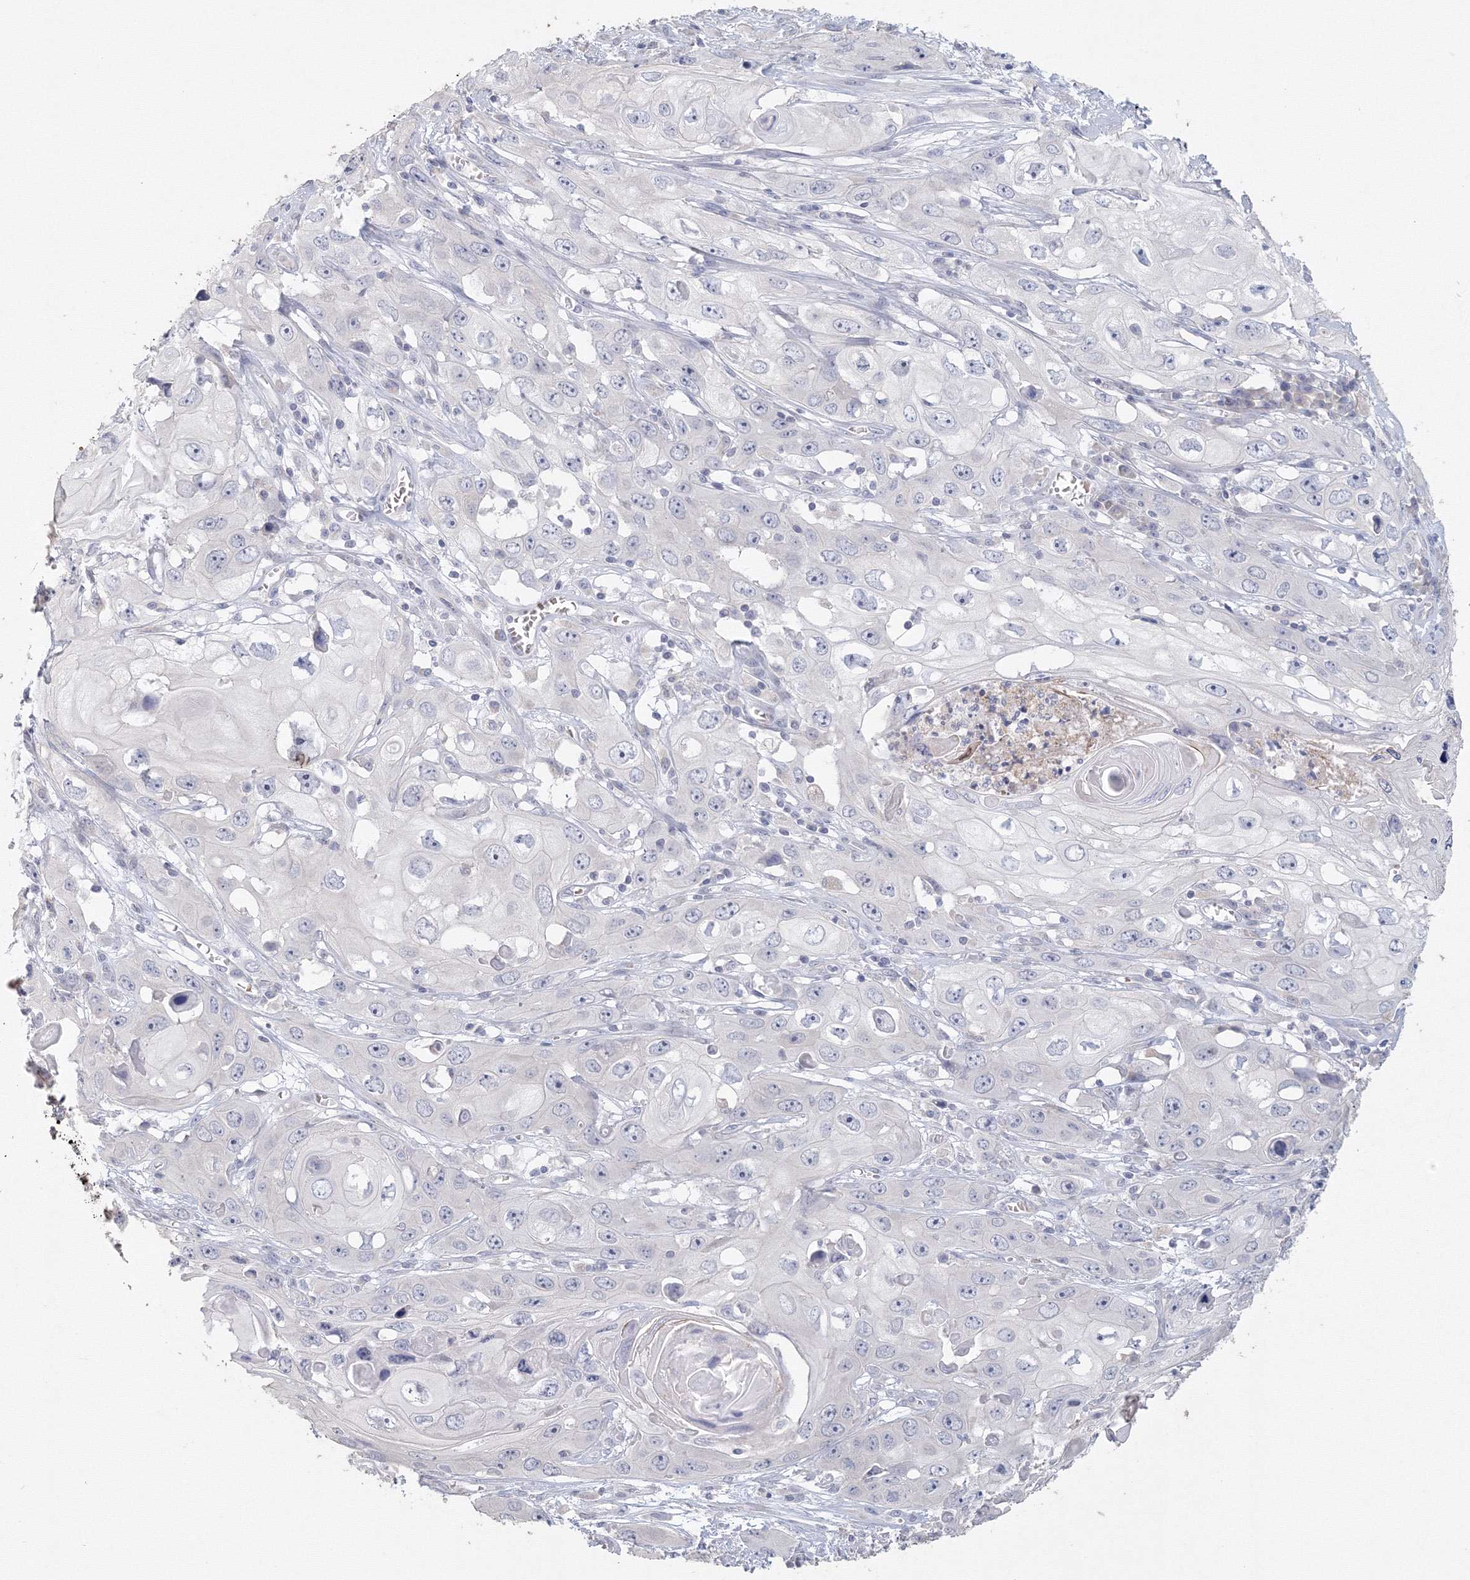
{"staining": {"intensity": "negative", "quantity": "none", "location": "none"}, "tissue": "skin cancer", "cell_type": "Tumor cells", "image_type": "cancer", "snomed": [{"axis": "morphology", "description": "Squamous cell carcinoma, NOS"}, {"axis": "topography", "description": "Skin"}], "caption": "Skin cancer was stained to show a protein in brown. There is no significant expression in tumor cells.", "gene": "TACC2", "patient": {"sex": "male", "age": 55}}